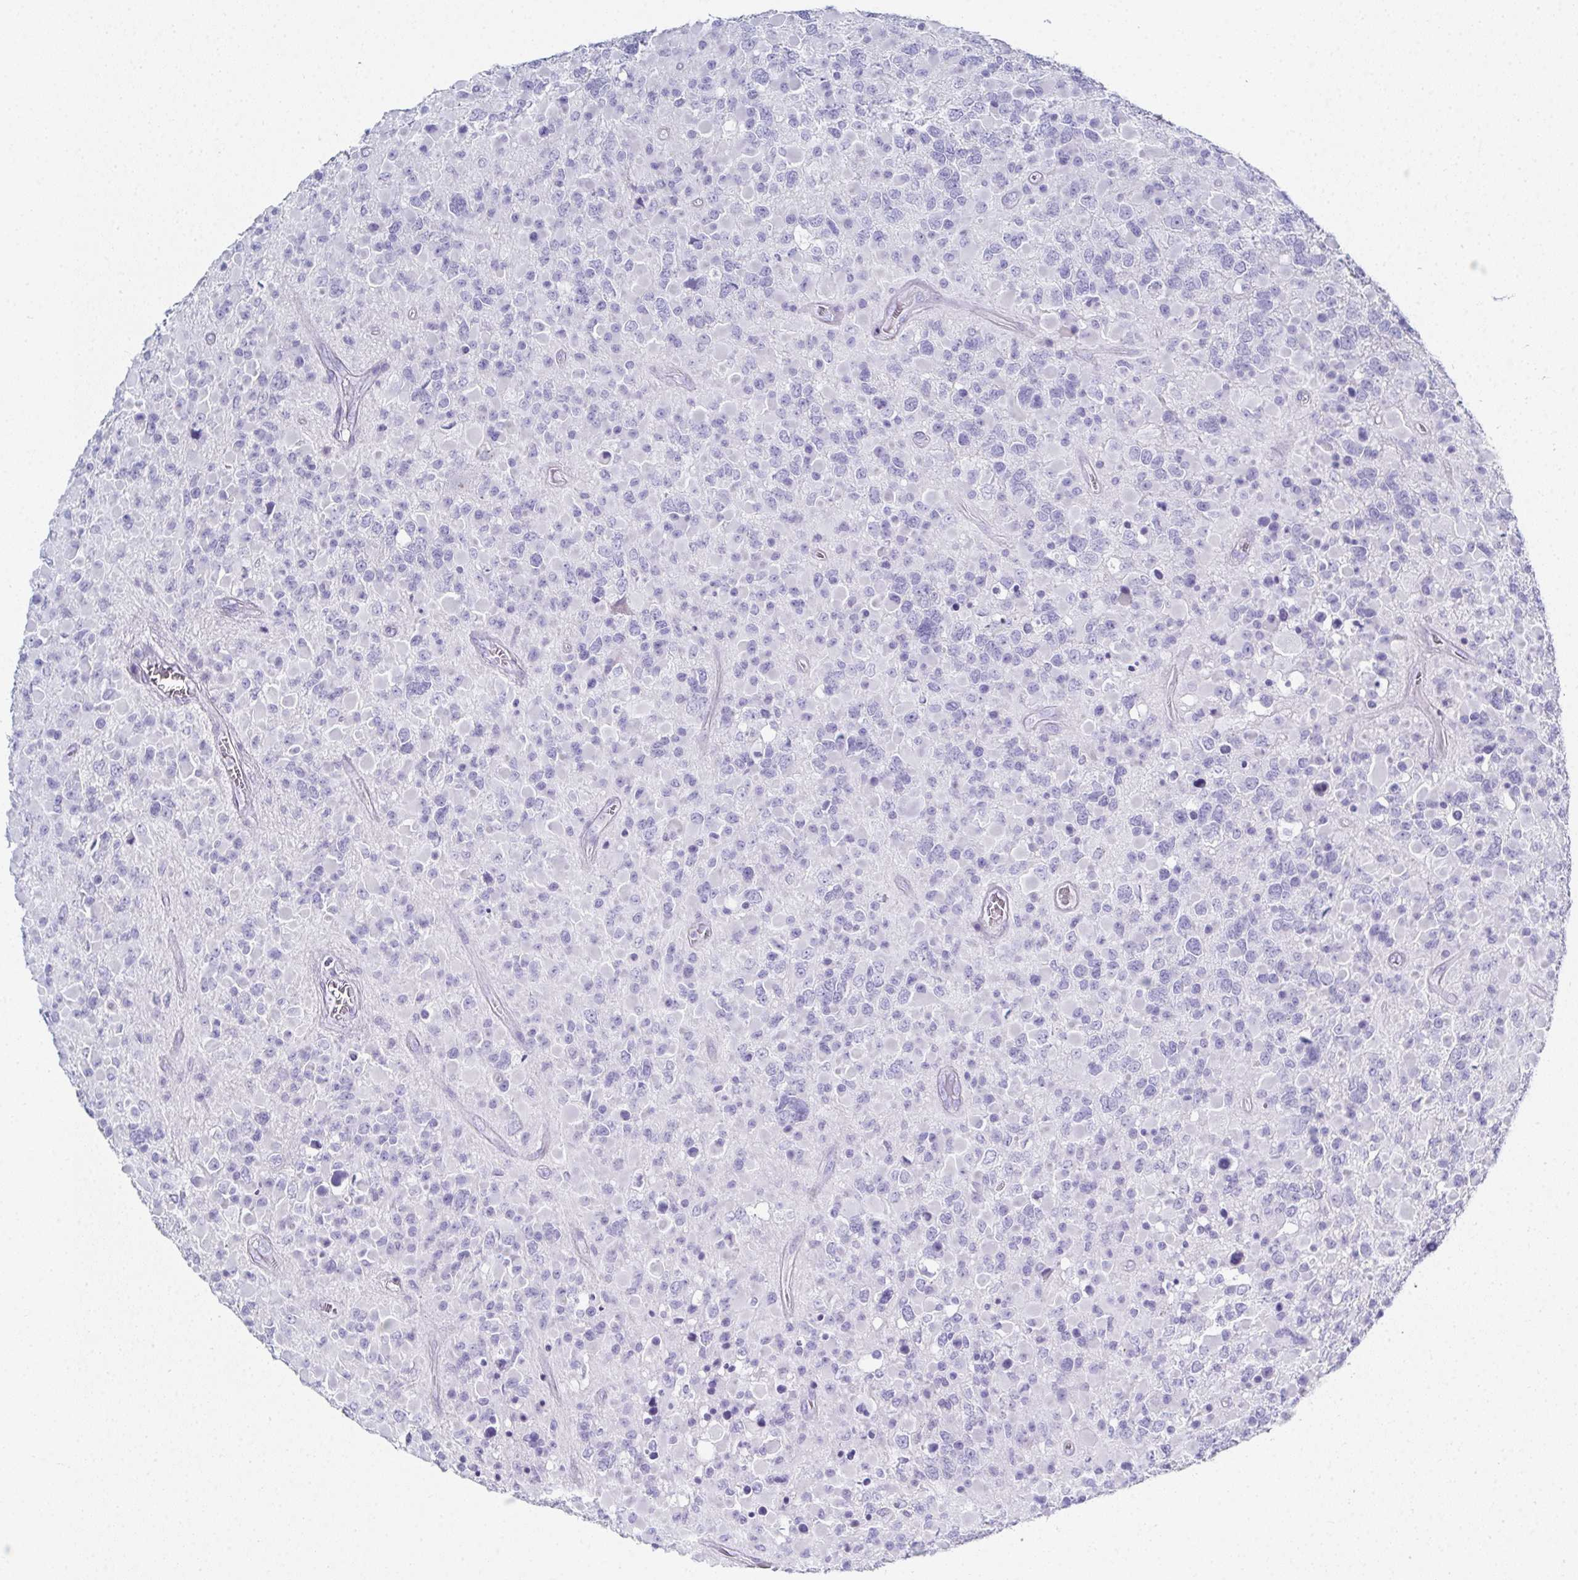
{"staining": {"intensity": "negative", "quantity": "none", "location": "none"}, "tissue": "glioma", "cell_type": "Tumor cells", "image_type": "cancer", "snomed": [{"axis": "morphology", "description": "Glioma, malignant, High grade"}, {"axis": "topography", "description": "Brain"}], "caption": "Tumor cells are negative for brown protein staining in glioma.", "gene": "SYCP1", "patient": {"sex": "female", "age": 40}}